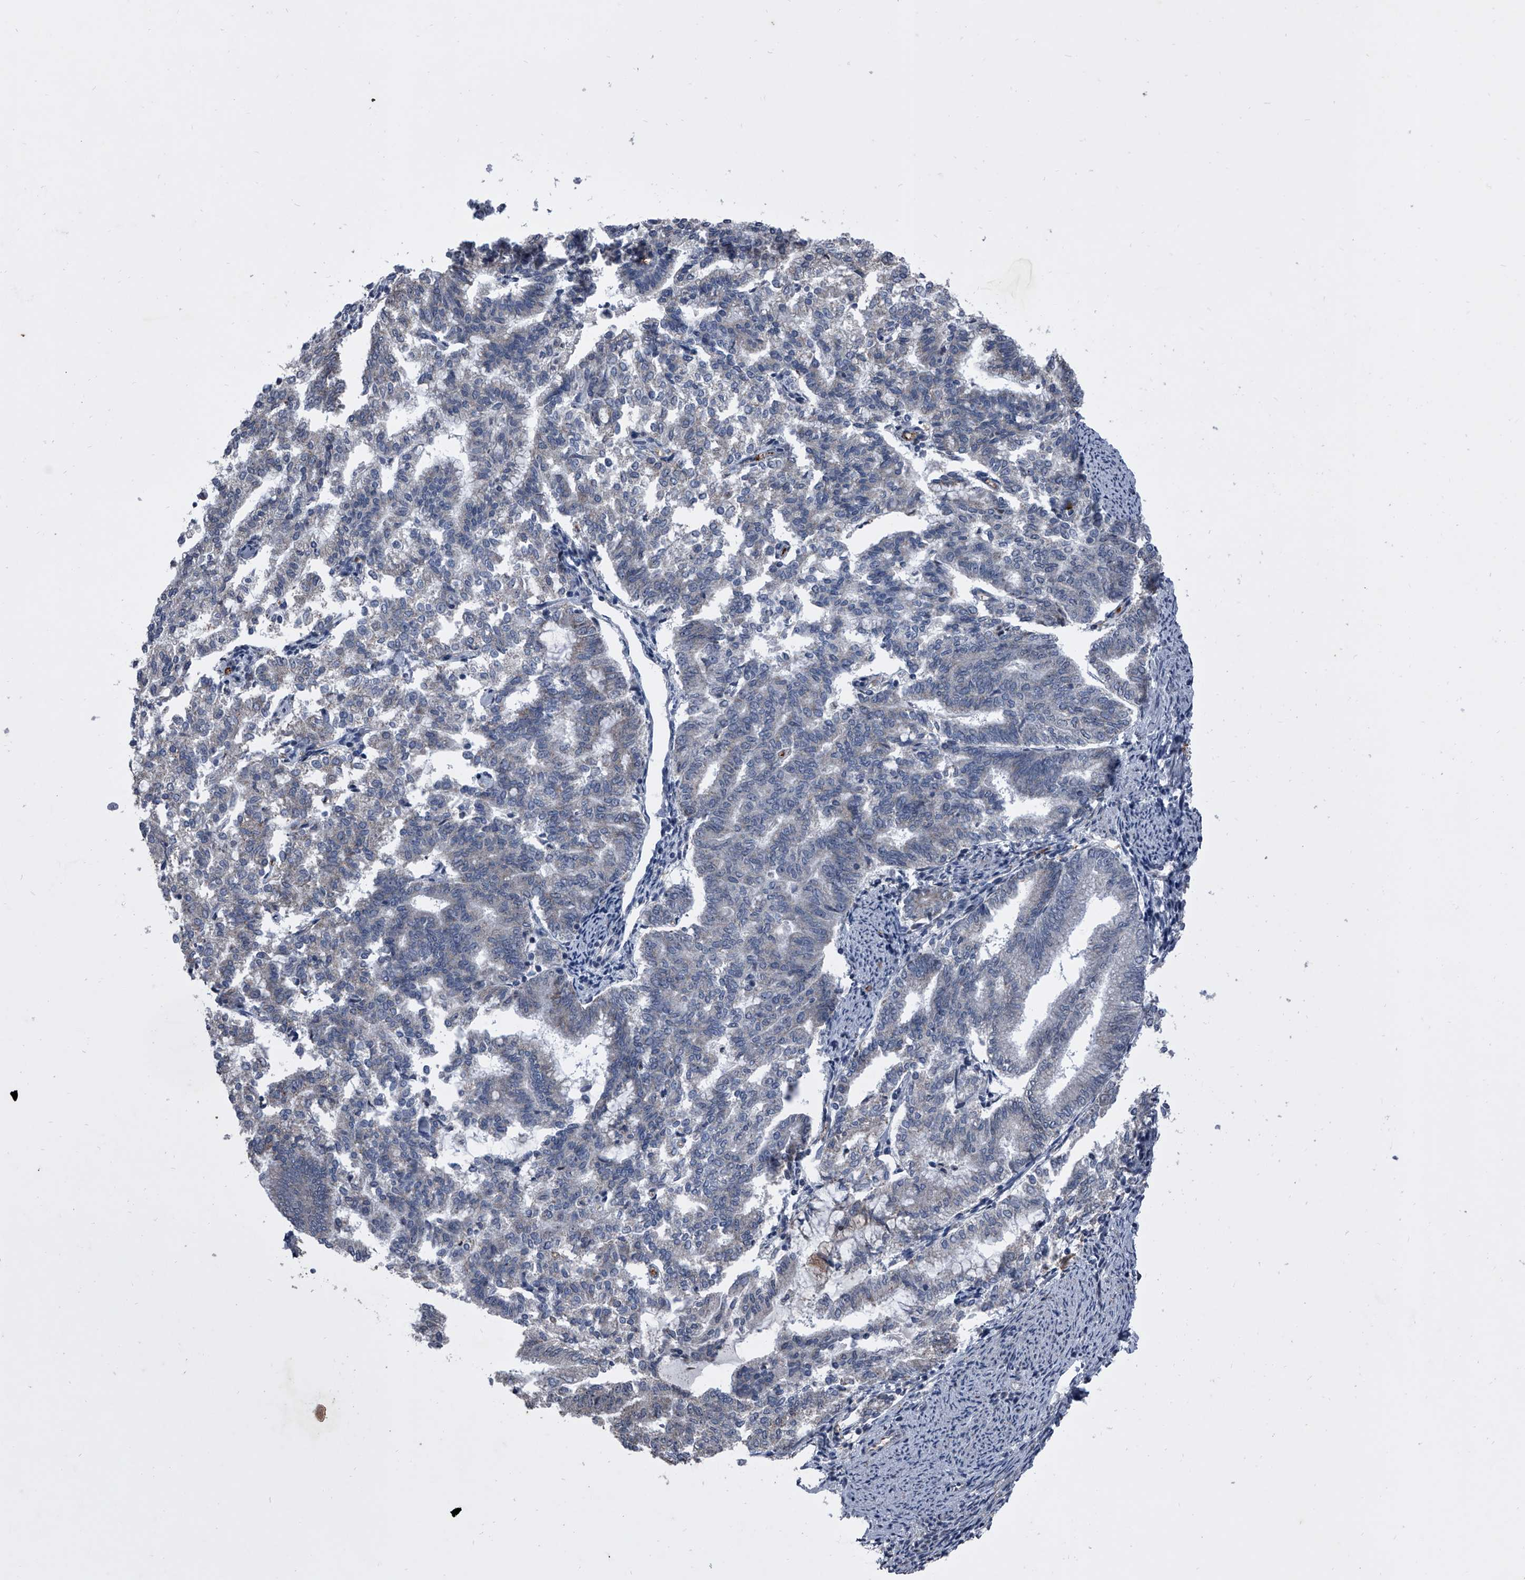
{"staining": {"intensity": "negative", "quantity": "none", "location": "none"}, "tissue": "endometrial cancer", "cell_type": "Tumor cells", "image_type": "cancer", "snomed": [{"axis": "morphology", "description": "Adenocarcinoma, NOS"}, {"axis": "topography", "description": "Endometrium"}], "caption": "A high-resolution image shows immunohistochemistry staining of endometrial adenocarcinoma, which displays no significant expression in tumor cells.", "gene": "CEP85L", "patient": {"sex": "female", "age": 79}}